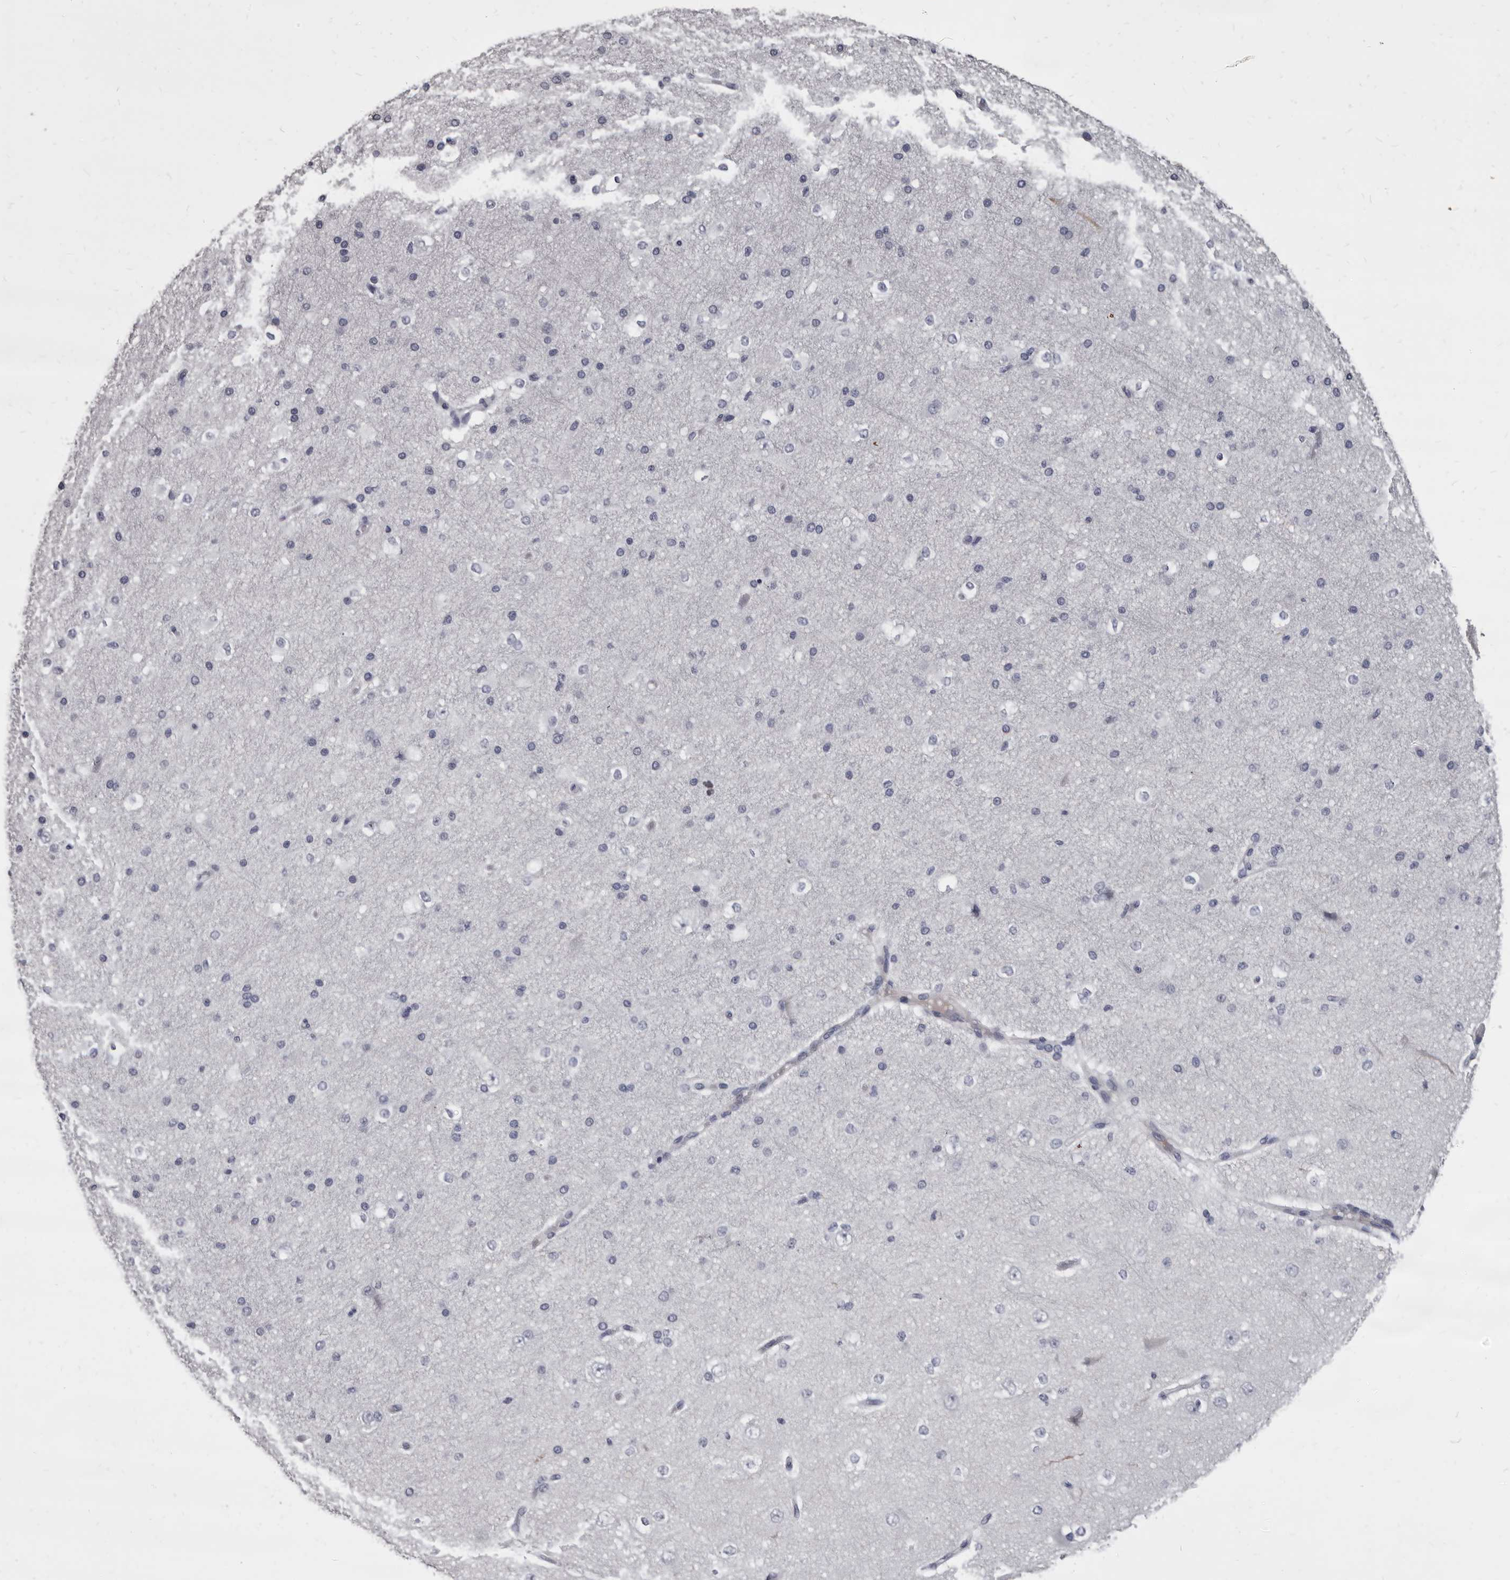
{"staining": {"intensity": "negative", "quantity": "none", "location": "none"}, "tissue": "cerebral cortex", "cell_type": "Endothelial cells", "image_type": "normal", "snomed": [{"axis": "morphology", "description": "Normal tissue, NOS"}, {"axis": "morphology", "description": "Developmental malformation"}, {"axis": "topography", "description": "Cerebral cortex"}], "caption": "An image of cerebral cortex stained for a protein reveals no brown staining in endothelial cells. (Immunohistochemistry (ihc), brightfield microscopy, high magnification).", "gene": "GZMH", "patient": {"sex": "female", "age": 30}}